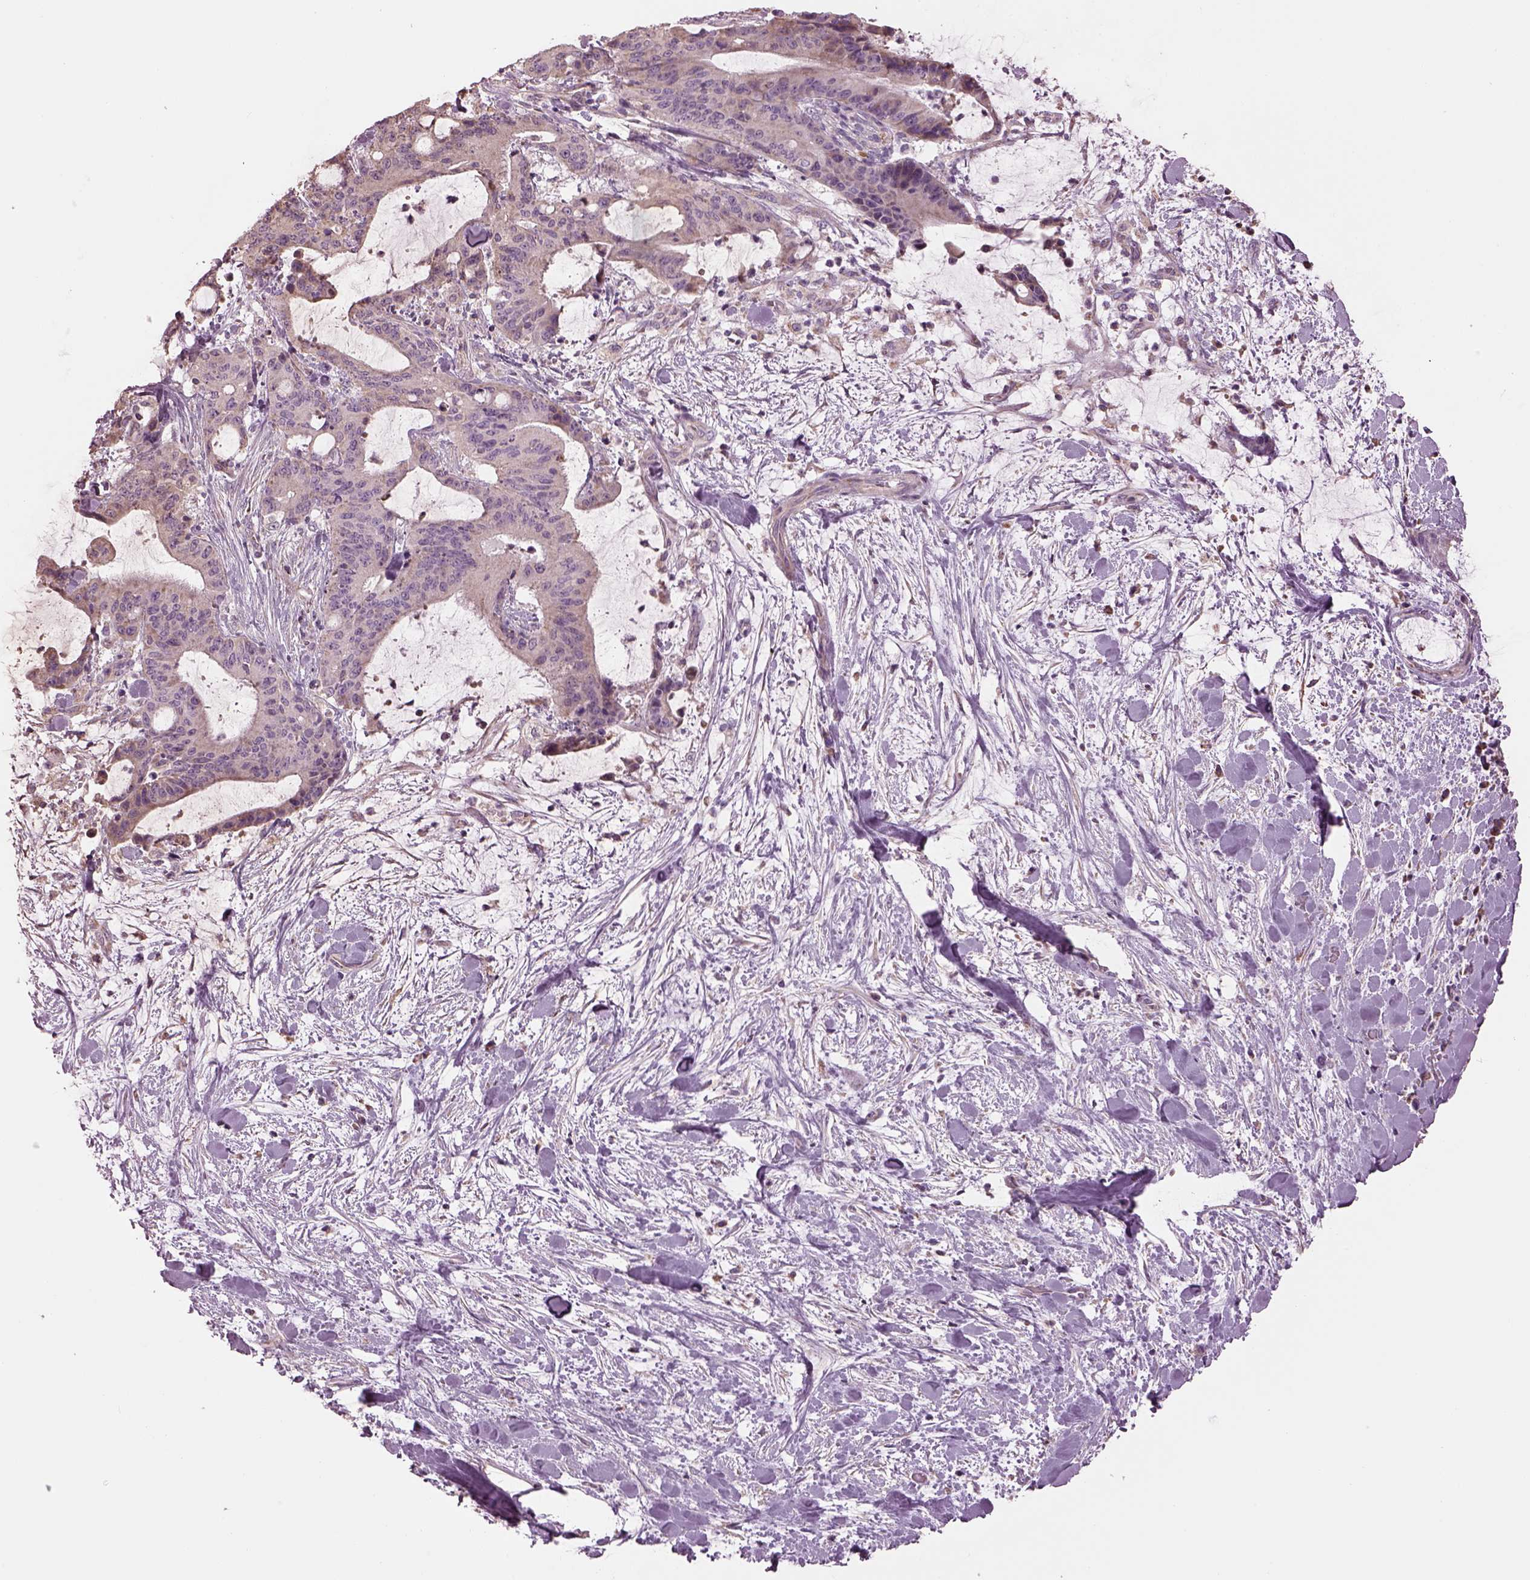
{"staining": {"intensity": "negative", "quantity": "none", "location": "none"}, "tissue": "liver cancer", "cell_type": "Tumor cells", "image_type": "cancer", "snomed": [{"axis": "morphology", "description": "Cholangiocarcinoma"}, {"axis": "topography", "description": "Liver"}], "caption": "An image of human liver cholangiocarcinoma is negative for staining in tumor cells. The staining was performed using DAB to visualize the protein expression in brown, while the nuclei were stained in blue with hematoxylin (Magnification: 20x).", "gene": "SPATA7", "patient": {"sex": "female", "age": 73}}